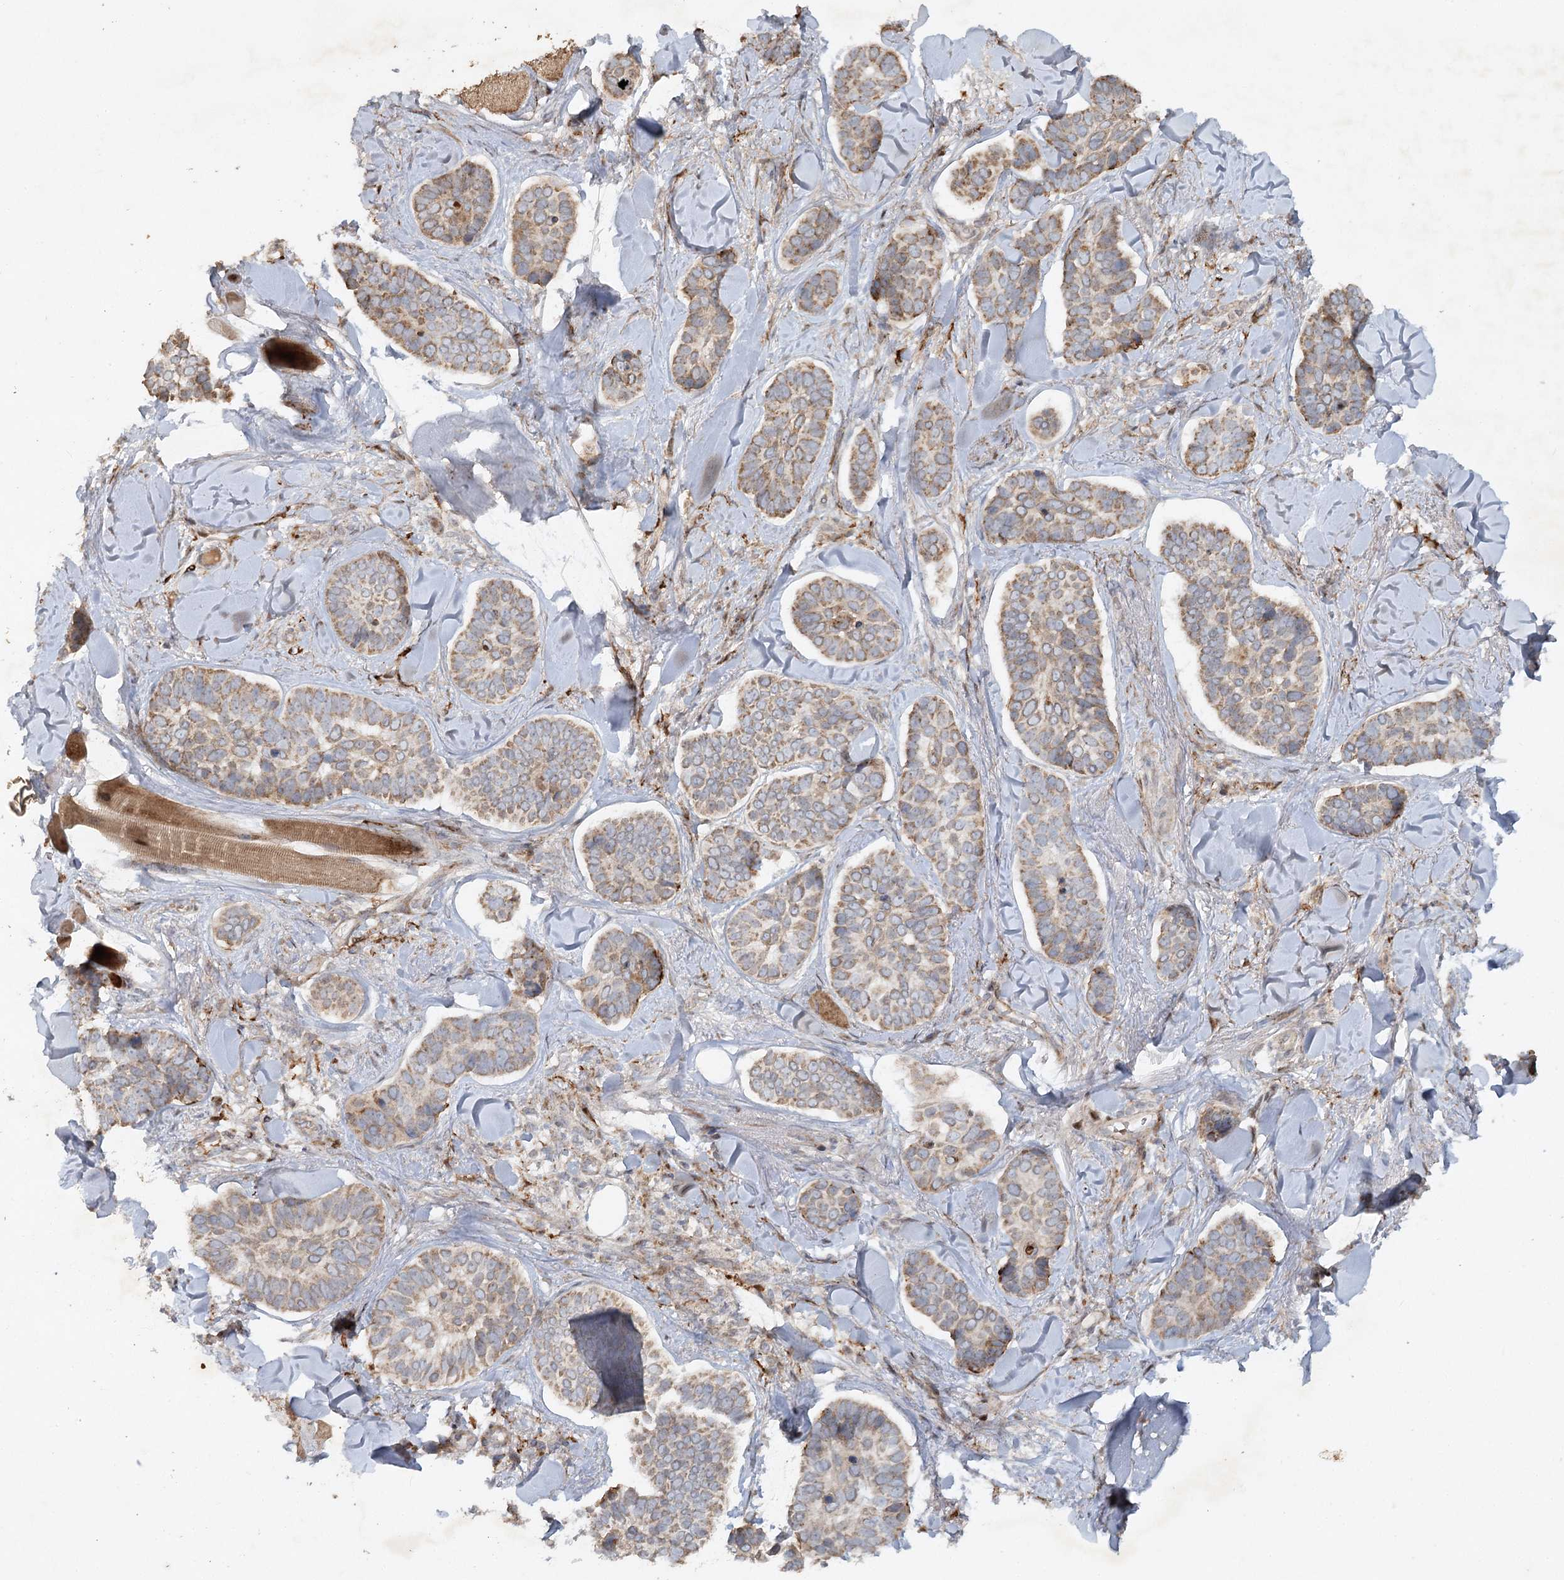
{"staining": {"intensity": "weak", "quantity": ">75%", "location": "cytoplasmic/membranous"}, "tissue": "skin cancer", "cell_type": "Tumor cells", "image_type": "cancer", "snomed": [{"axis": "morphology", "description": "Basal cell carcinoma"}, {"axis": "topography", "description": "Skin"}], "caption": "Skin cancer (basal cell carcinoma) was stained to show a protein in brown. There is low levels of weak cytoplasmic/membranous positivity in approximately >75% of tumor cells.", "gene": "KBTBD4", "patient": {"sex": "male", "age": 62}}